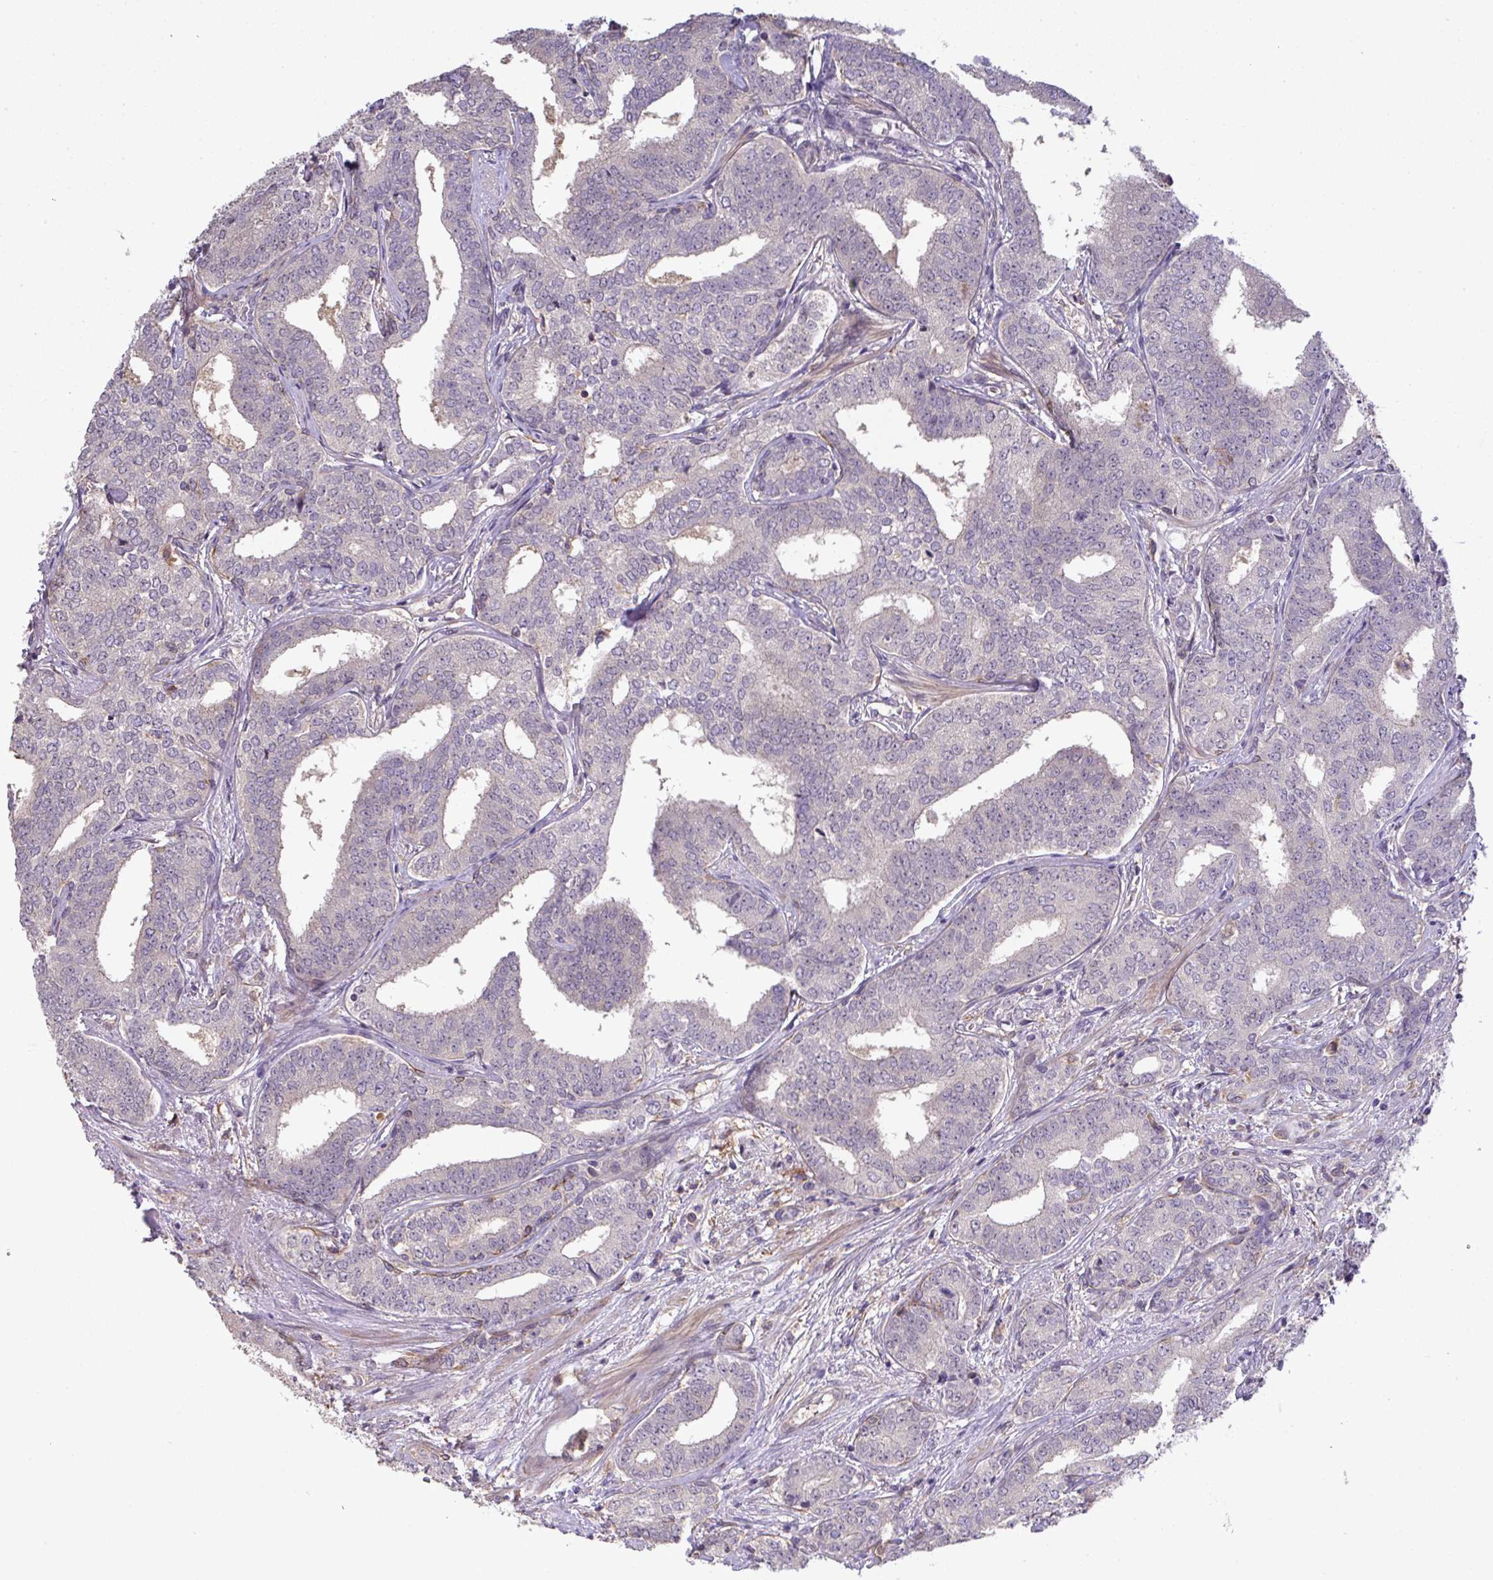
{"staining": {"intensity": "negative", "quantity": "none", "location": "none"}, "tissue": "prostate cancer", "cell_type": "Tumor cells", "image_type": "cancer", "snomed": [{"axis": "morphology", "description": "Adenocarcinoma, High grade"}, {"axis": "topography", "description": "Prostate"}], "caption": "This is an immunohistochemistry histopathology image of high-grade adenocarcinoma (prostate). There is no staining in tumor cells.", "gene": "EEF1AKMT1", "patient": {"sex": "male", "age": 72}}